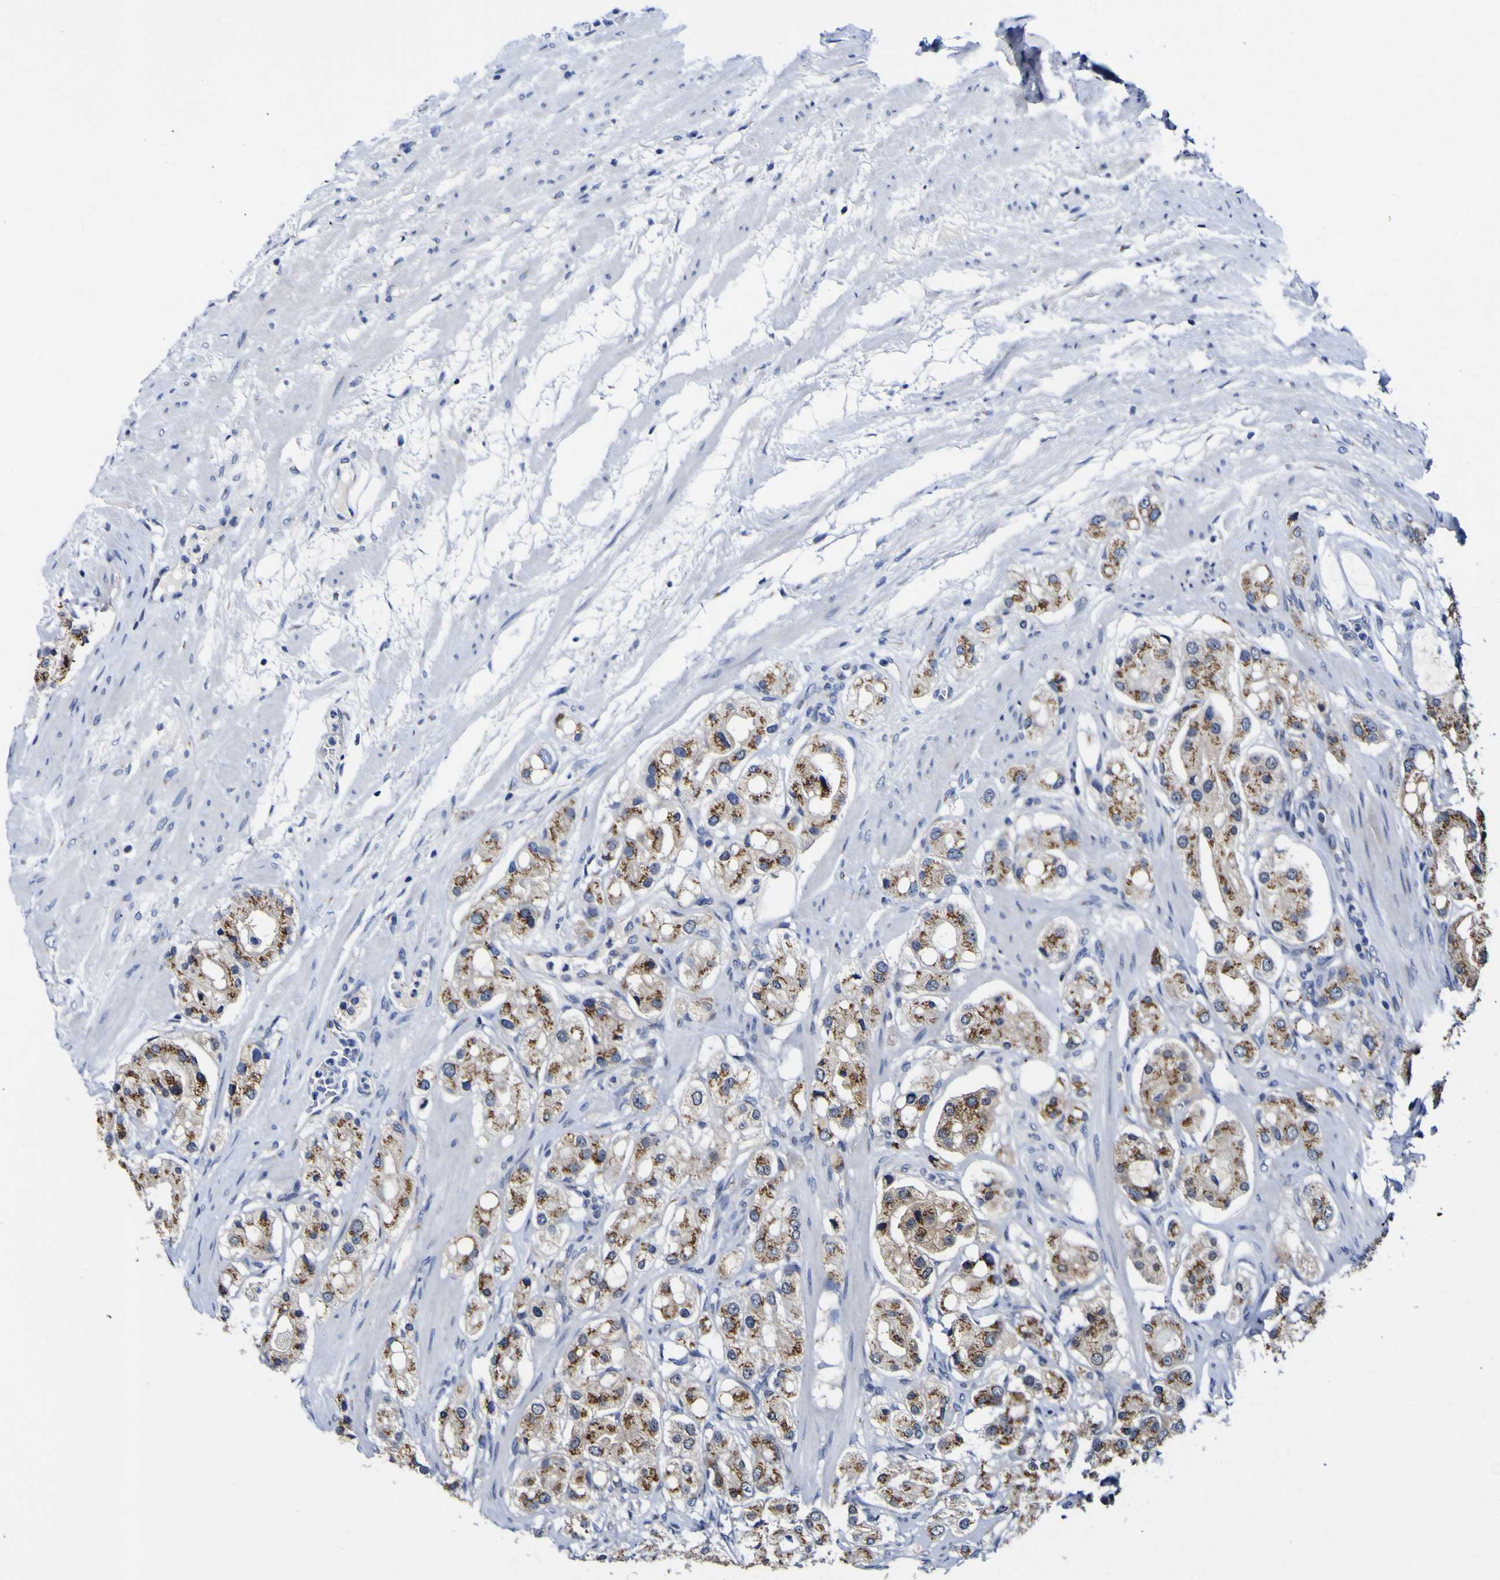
{"staining": {"intensity": "strong", "quantity": ">75%", "location": "cytoplasmic/membranous"}, "tissue": "prostate cancer", "cell_type": "Tumor cells", "image_type": "cancer", "snomed": [{"axis": "morphology", "description": "Adenocarcinoma, High grade"}, {"axis": "topography", "description": "Prostate"}], "caption": "This is an image of IHC staining of prostate cancer (high-grade adenocarcinoma), which shows strong staining in the cytoplasmic/membranous of tumor cells.", "gene": "GOLM1", "patient": {"sex": "male", "age": 65}}